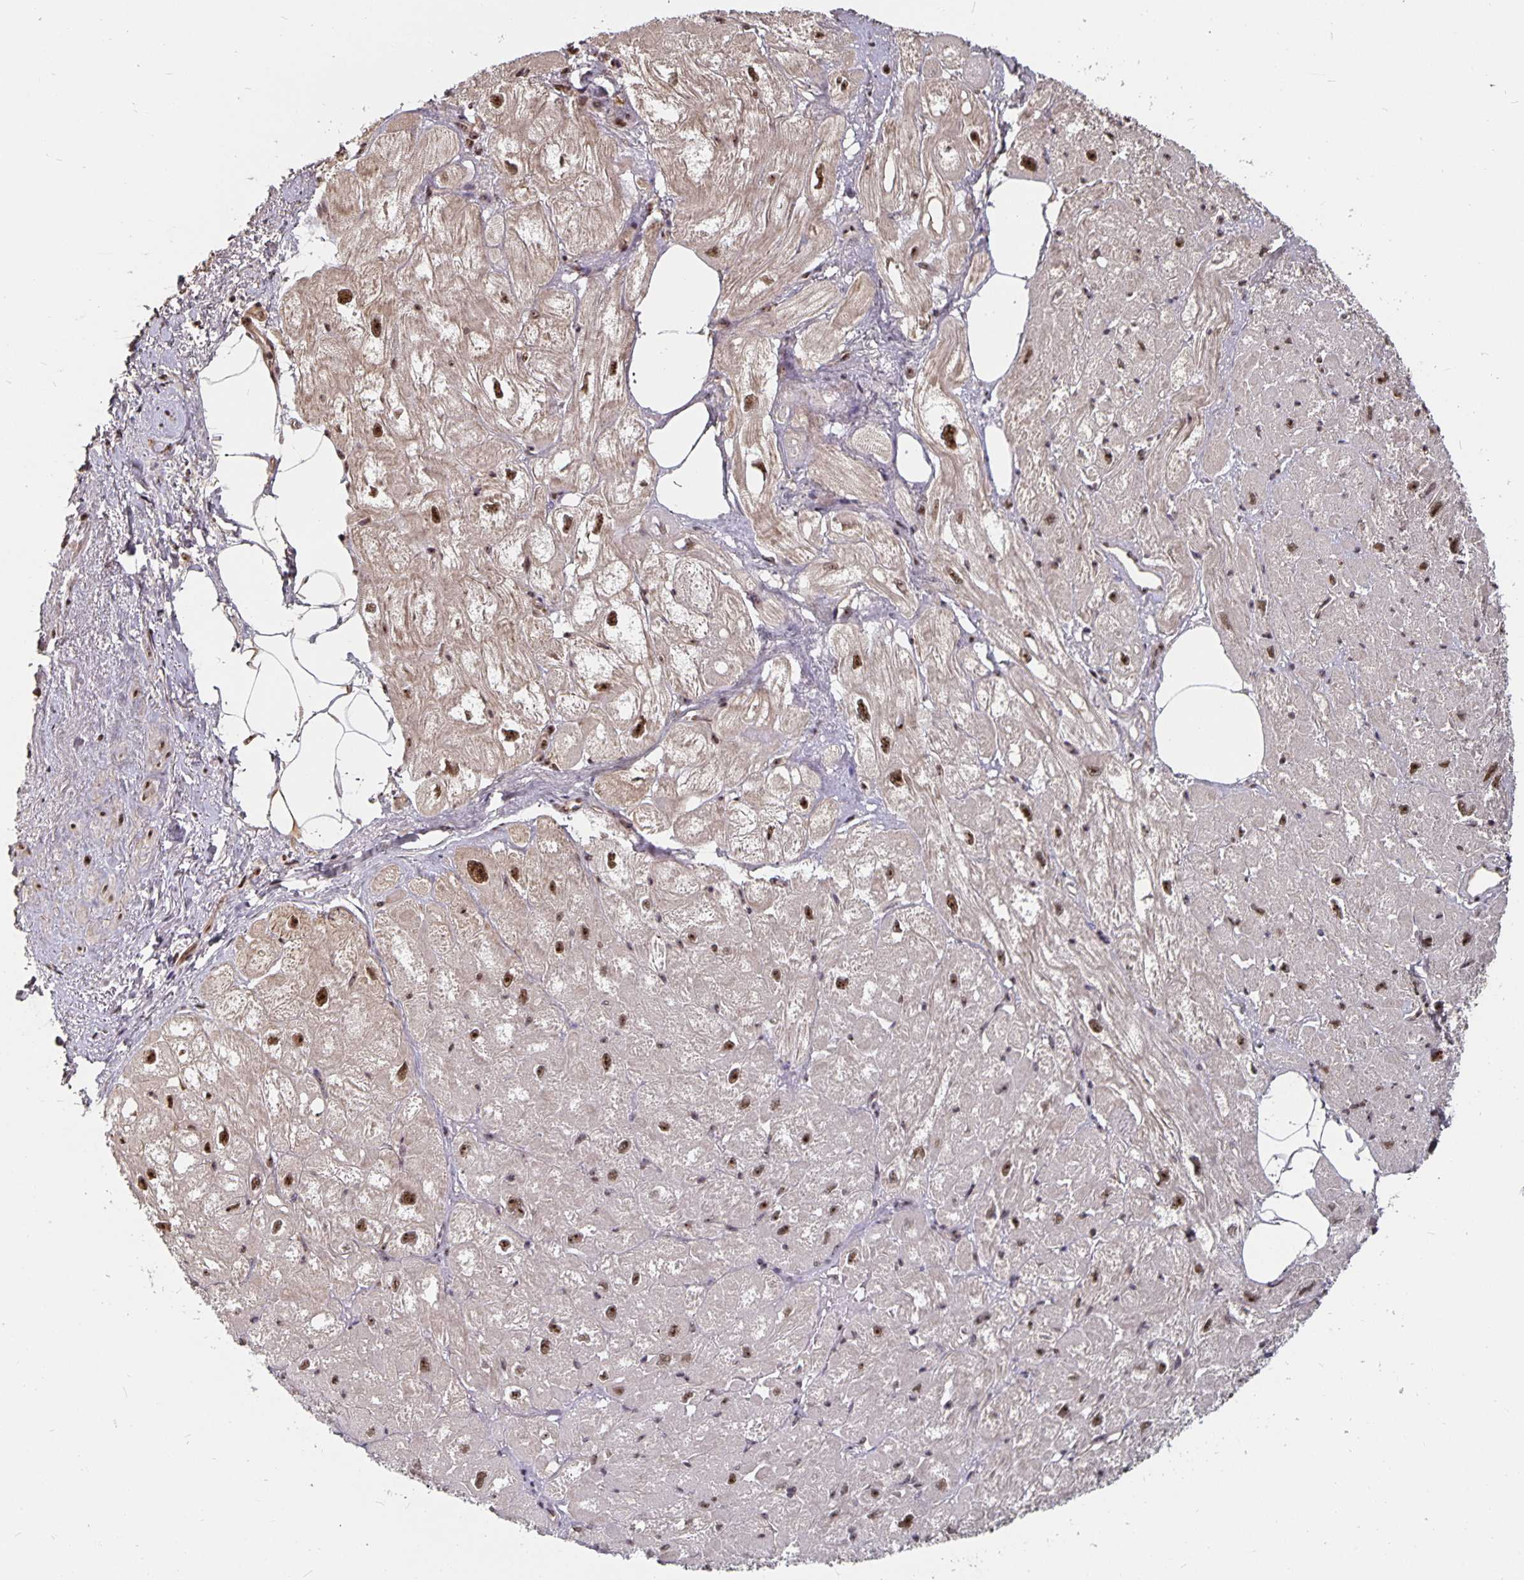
{"staining": {"intensity": "strong", "quantity": ">75%", "location": "nuclear"}, "tissue": "heart muscle", "cell_type": "Cardiomyocytes", "image_type": "normal", "snomed": [{"axis": "morphology", "description": "Normal tissue, NOS"}, {"axis": "topography", "description": "Heart"}], "caption": "A high amount of strong nuclear positivity is appreciated in approximately >75% of cardiomyocytes in benign heart muscle.", "gene": "LAS1L", "patient": {"sex": "female", "age": 62}}